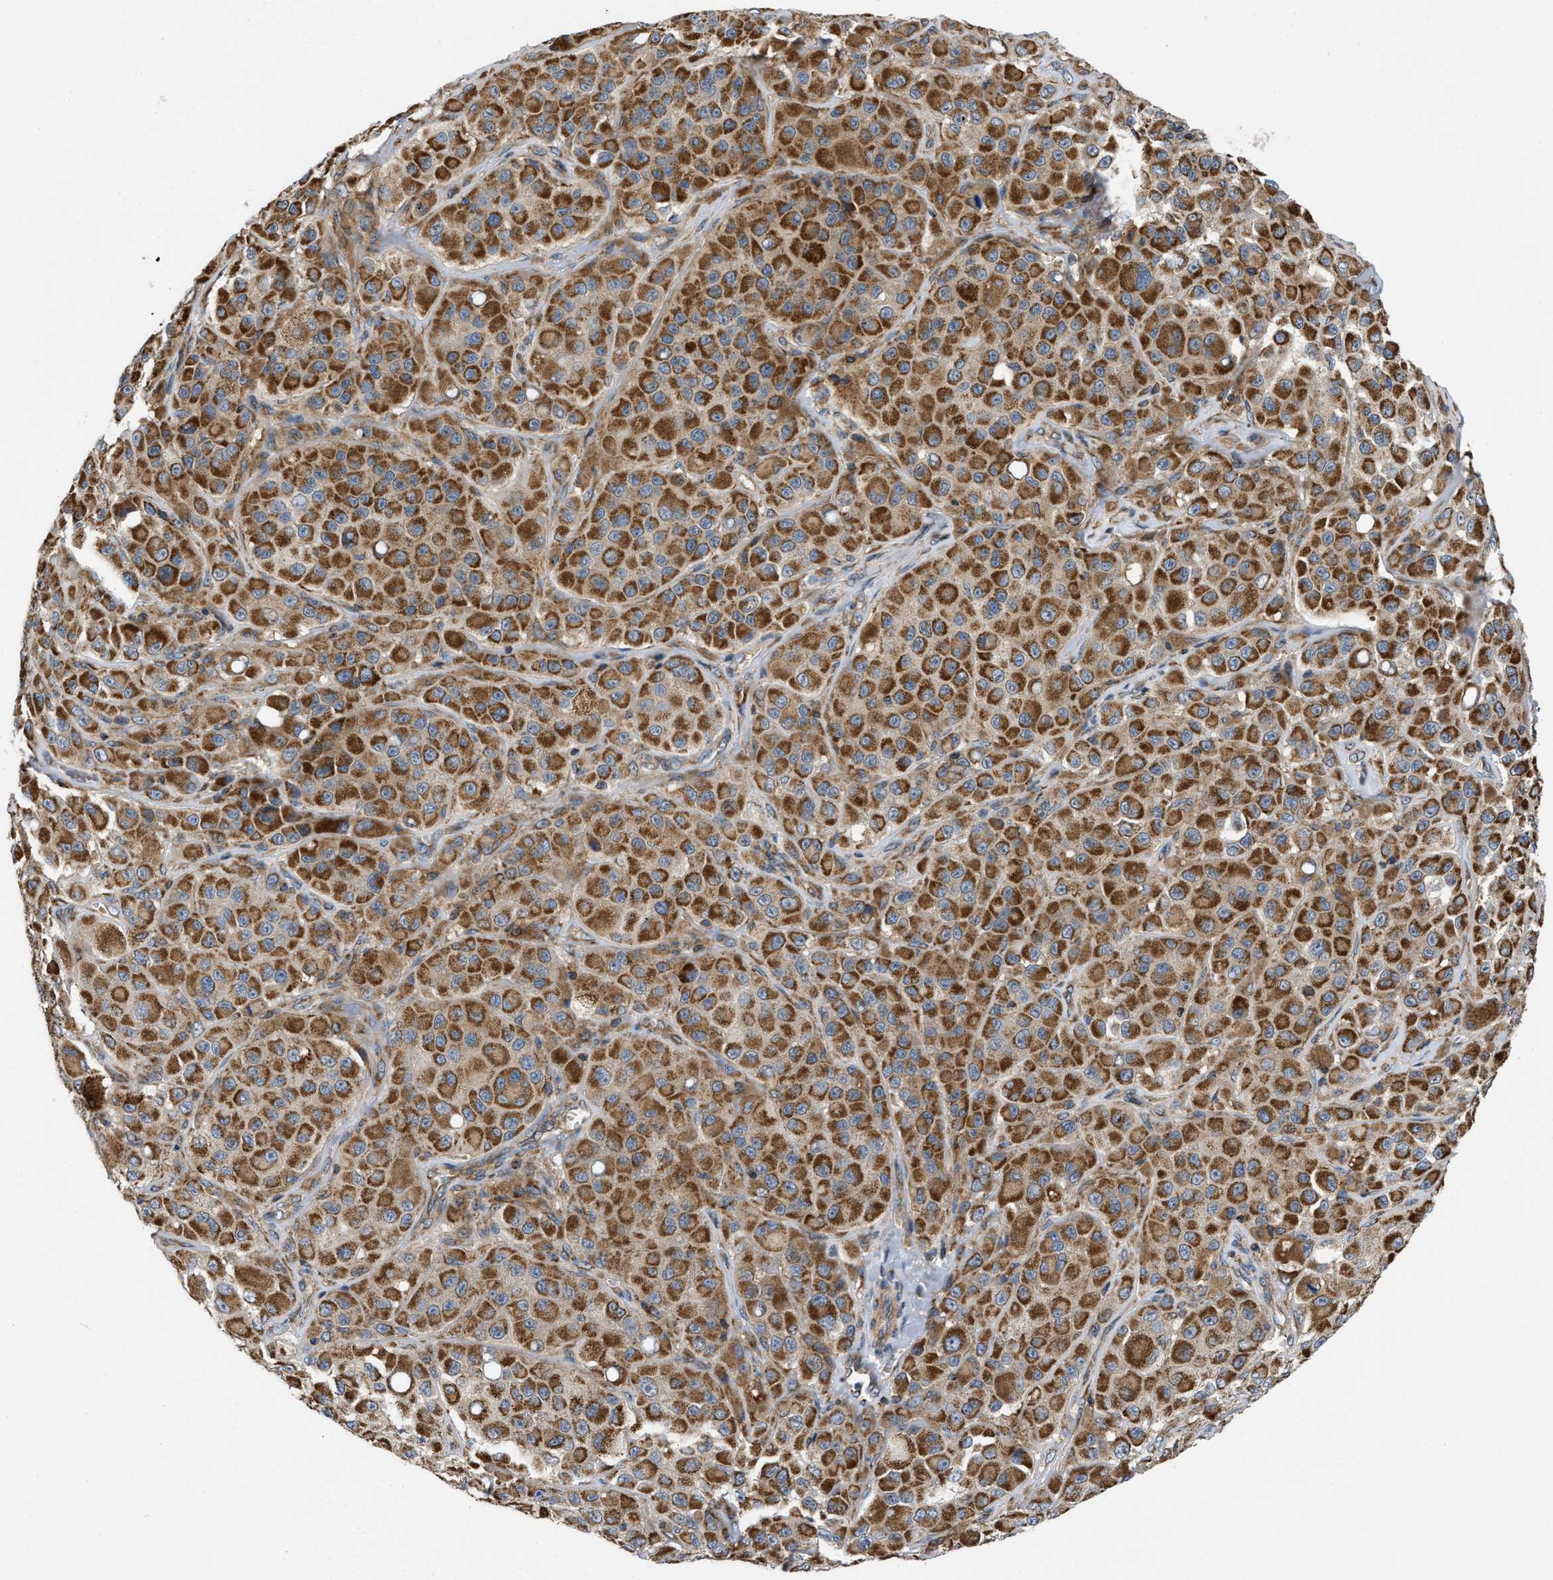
{"staining": {"intensity": "moderate", "quantity": ">75%", "location": "cytoplasmic/membranous"}, "tissue": "melanoma", "cell_type": "Tumor cells", "image_type": "cancer", "snomed": [{"axis": "morphology", "description": "Malignant melanoma, NOS"}, {"axis": "topography", "description": "Skin"}], "caption": "Immunohistochemical staining of human malignant melanoma exhibits medium levels of moderate cytoplasmic/membranous protein expression in about >75% of tumor cells.", "gene": "OPTN", "patient": {"sex": "male", "age": 84}}